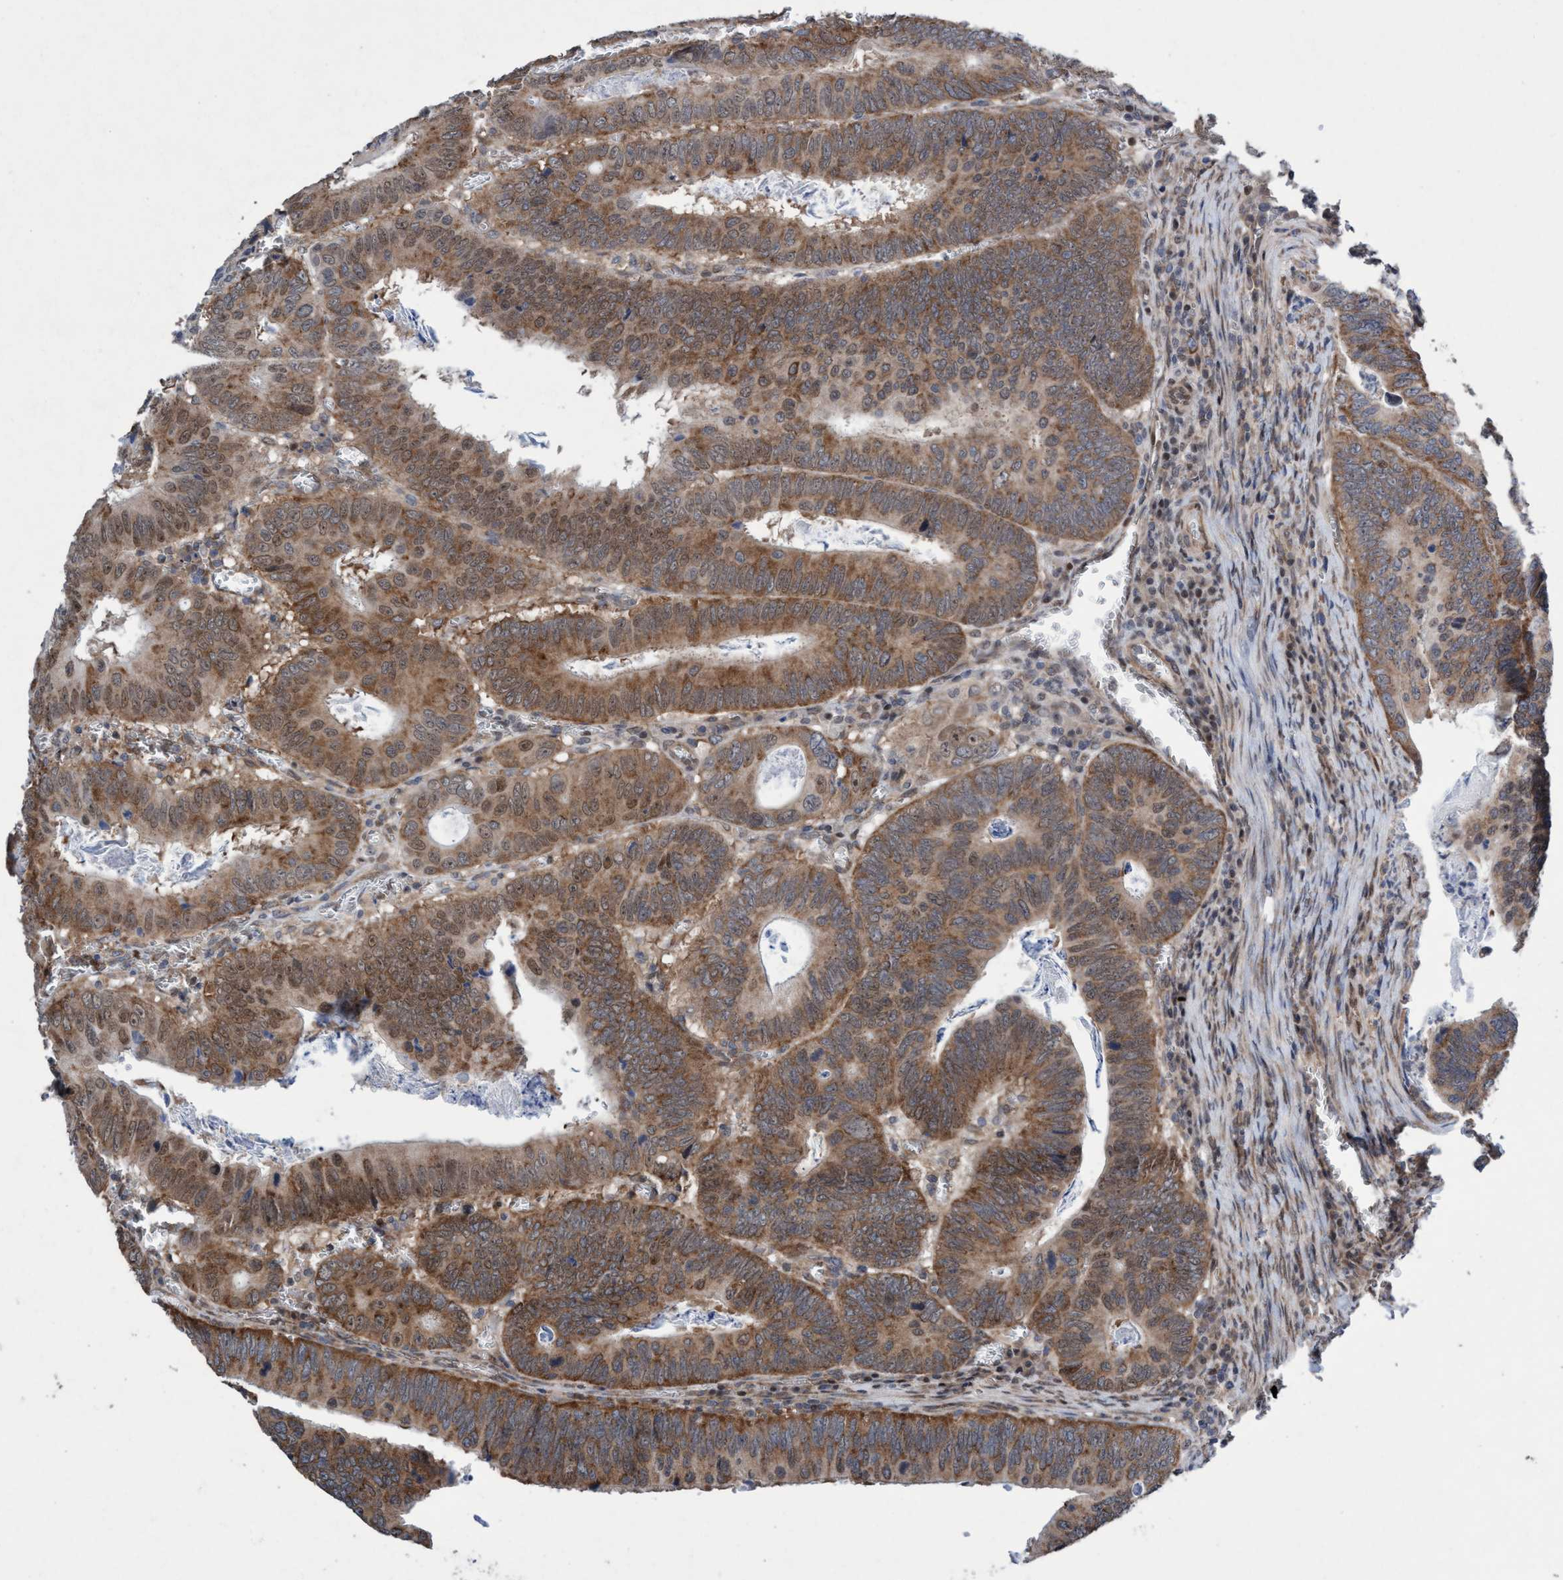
{"staining": {"intensity": "moderate", "quantity": ">75%", "location": "cytoplasmic/membranous,nuclear"}, "tissue": "colorectal cancer", "cell_type": "Tumor cells", "image_type": "cancer", "snomed": [{"axis": "morphology", "description": "Inflammation, NOS"}, {"axis": "morphology", "description": "Adenocarcinoma, NOS"}, {"axis": "topography", "description": "Colon"}], "caption": "IHC staining of adenocarcinoma (colorectal), which reveals medium levels of moderate cytoplasmic/membranous and nuclear staining in about >75% of tumor cells indicating moderate cytoplasmic/membranous and nuclear protein staining. The staining was performed using DAB (brown) for protein detection and nuclei were counterstained in hematoxylin (blue).", "gene": "METAP2", "patient": {"sex": "male", "age": 72}}